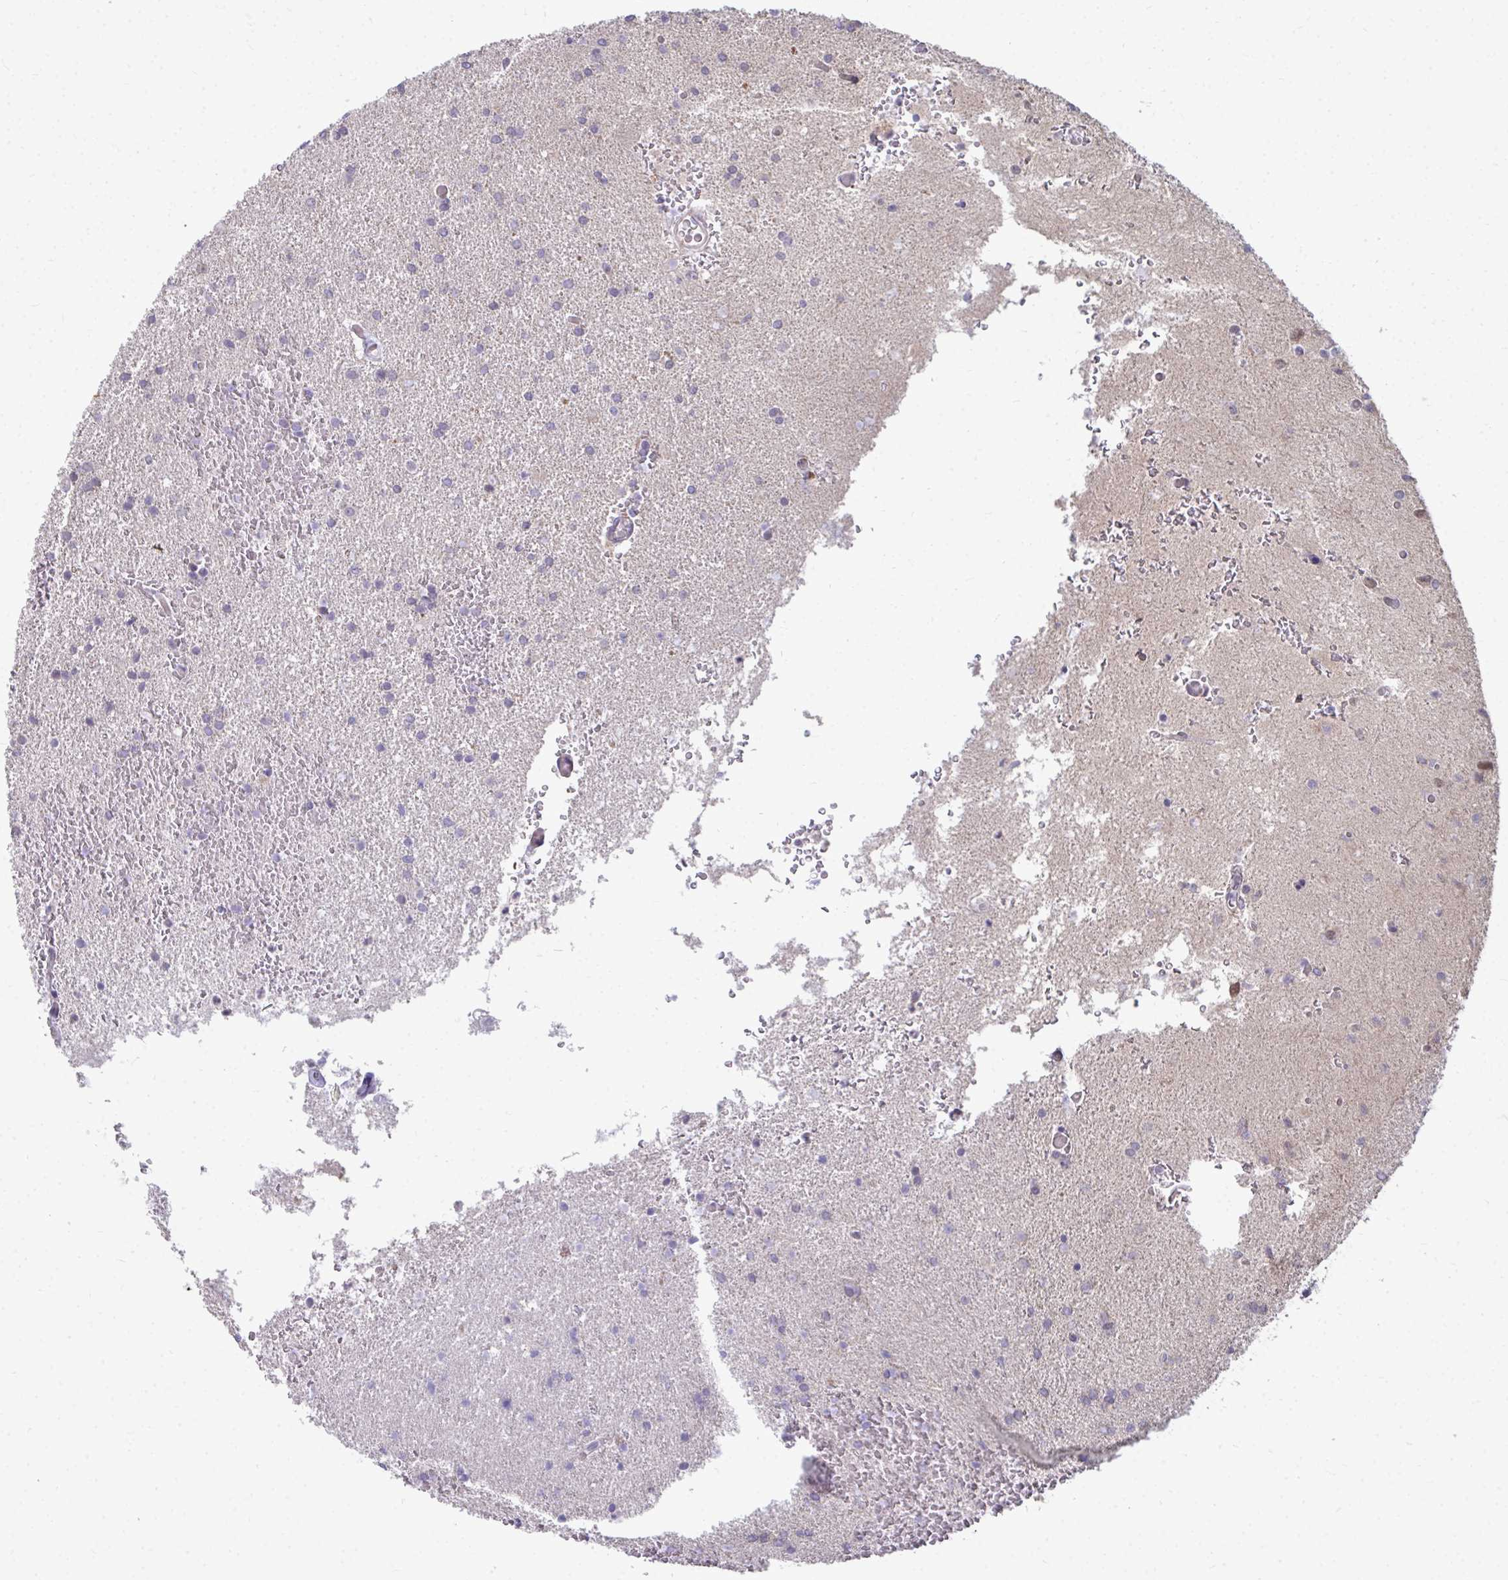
{"staining": {"intensity": "negative", "quantity": "none", "location": "none"}, "tissue": "glioma", "cell_type": "Tumor cells", "image_type": "cancer", "snomed": [{"axis": "morphology", "description": "Glioma, malignant, High grade"}, {"axis": "topography", "description": "Brain"}], "caption": "The micrograph displays no staining of tumor cells in malignant glioma (high-grade). (DAB immunohistochemistry (IHC) visualized using brightfield microscopy, high magnification).", "gene": "MROH8", "patient": {"sex": "female", "age": 50}}